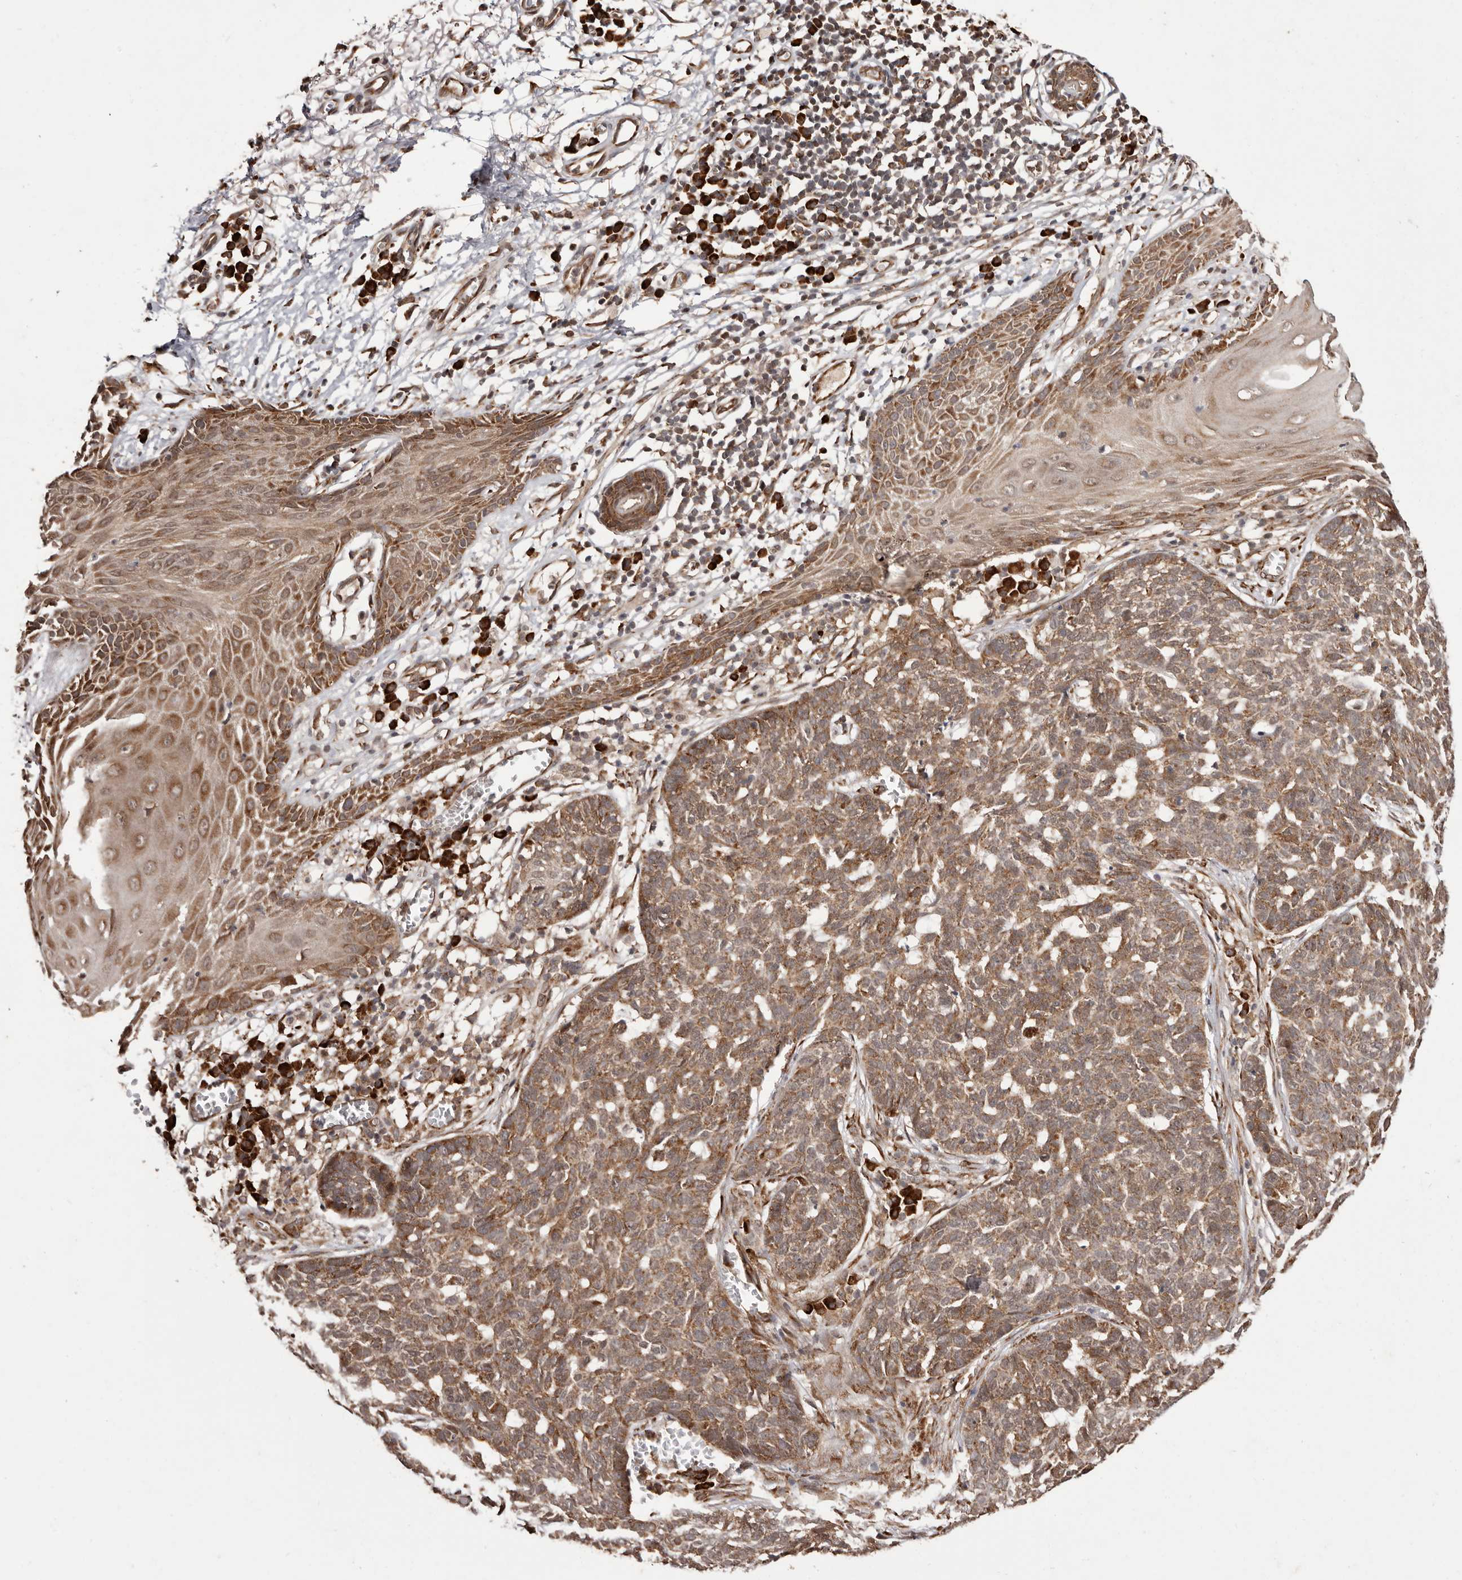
{"staining": {"intensity": "moderate", "quantity": ">75%", "location": "cytoplasmic/membranous"}, "tissue": "skin cancer", "cell_type": "Tumor cells", "image_type": "cancer", "snomed": [{"axis": "morphology", "description": "Basal cell carcinoma"}, {"axis": "topography", "description": "Skin"}], "caption": "There is medium levels of moderate cytoplasmic/membranous staining in tumor cells of skin cancer, as demonstrated by immunohistochemical staining (brown color).", "gene": "LRGUK", "patient": {"sex": "male", "age": 85}}